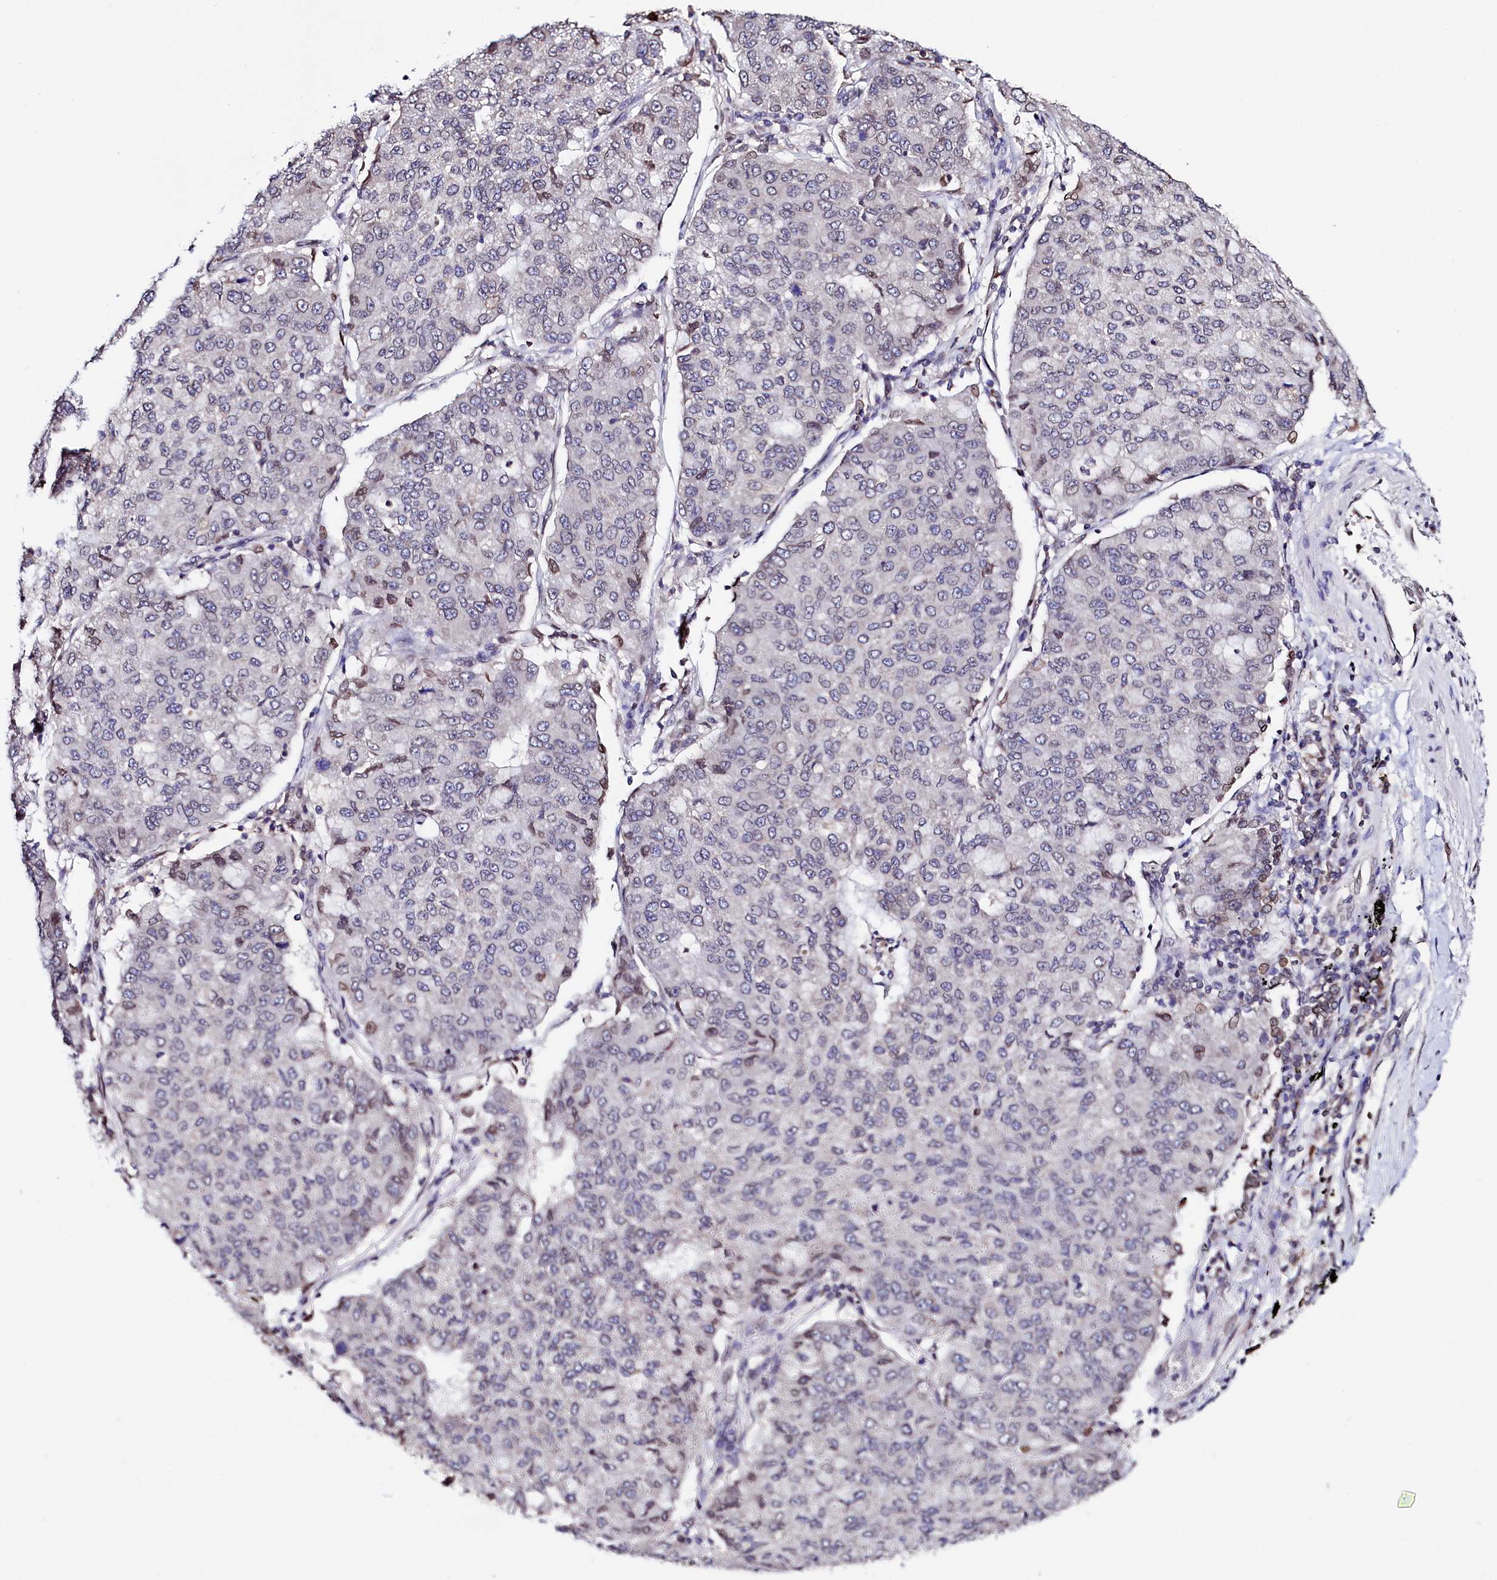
{"staining": {"intensity": "negative", "quantity": "none", "location": "none"}, "tissue": "lung cancer", "cell_type": "Tumor cells", "image_type": "cancer", "snomed": [{"axis": "morphology", "description": "Squamous cell carcinoma, NOS"}, {"axis": "topography", "description": "Lung"}], "caption": "IHC histopathology image of human lung cancer (squamous cell carcinoma) stained for a protein (brown), which displays no expression in tumor cells. (DAB immunohistochemistry (IHC) with hematoxylin counter stain).", "gene": "HAND1", "patient": {"sex": "male", "age": 74}}